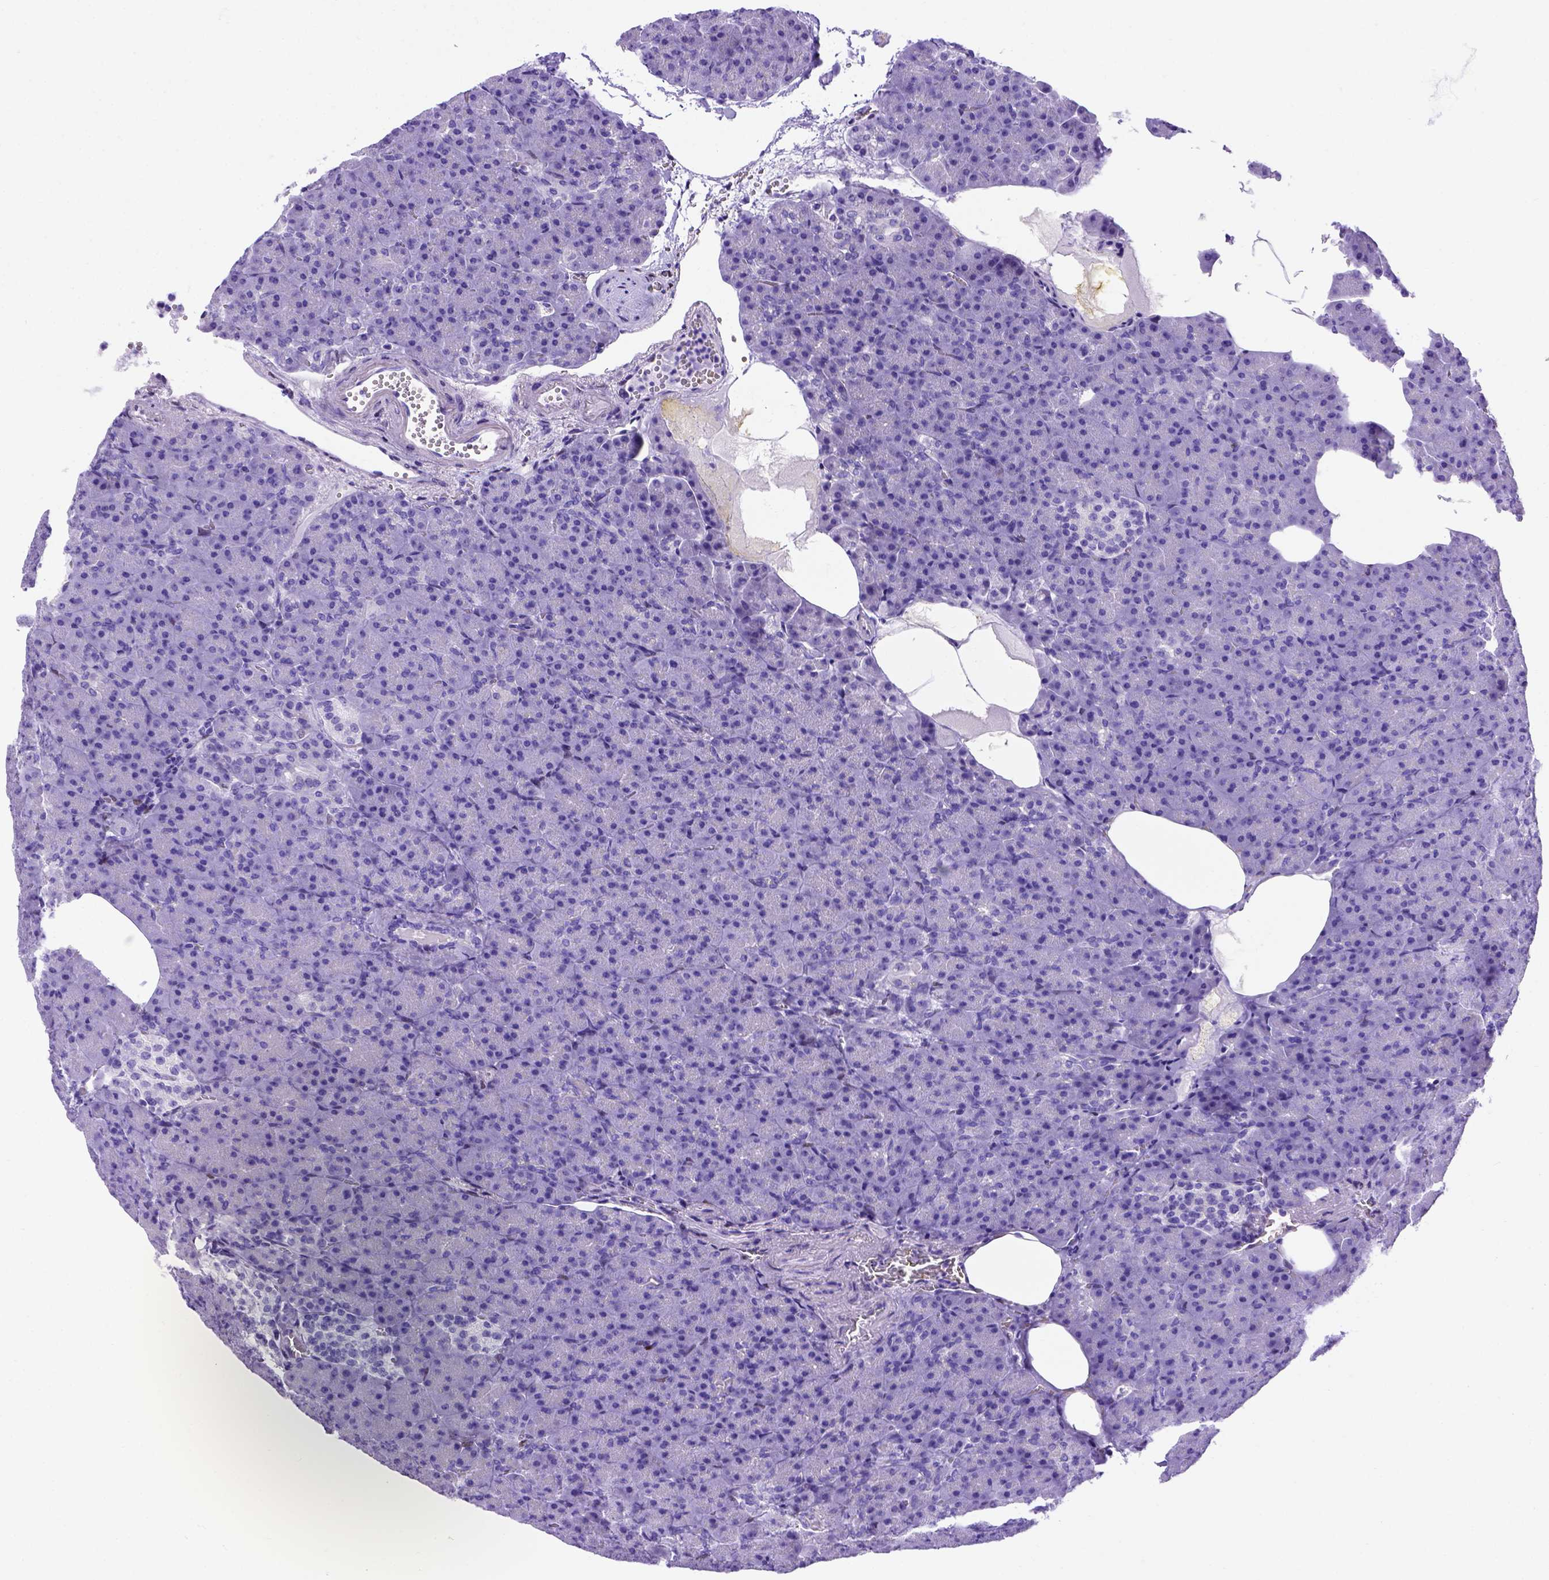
{"staining": {"intensity": "negative", "quantity": "none", "location": "none"}, "tissue": "pancreas", "cell_type": "Exocrine glandular cells", "image_type": "normal", "snomed": [{"axis": "morphology", "description": "Normal tissue, NOS"}, {"axis": "topography", "description": "Pancreas"}], "caption": "High magnification brightfield microscopy of unremarkable pancreas stained with DAB (brown) and counterstained with hematoxylin (blue): exocrine glandular cells show no significant positivity.", "gene": "MEOX2", "patient": {"sex": "female", "age": 74}}